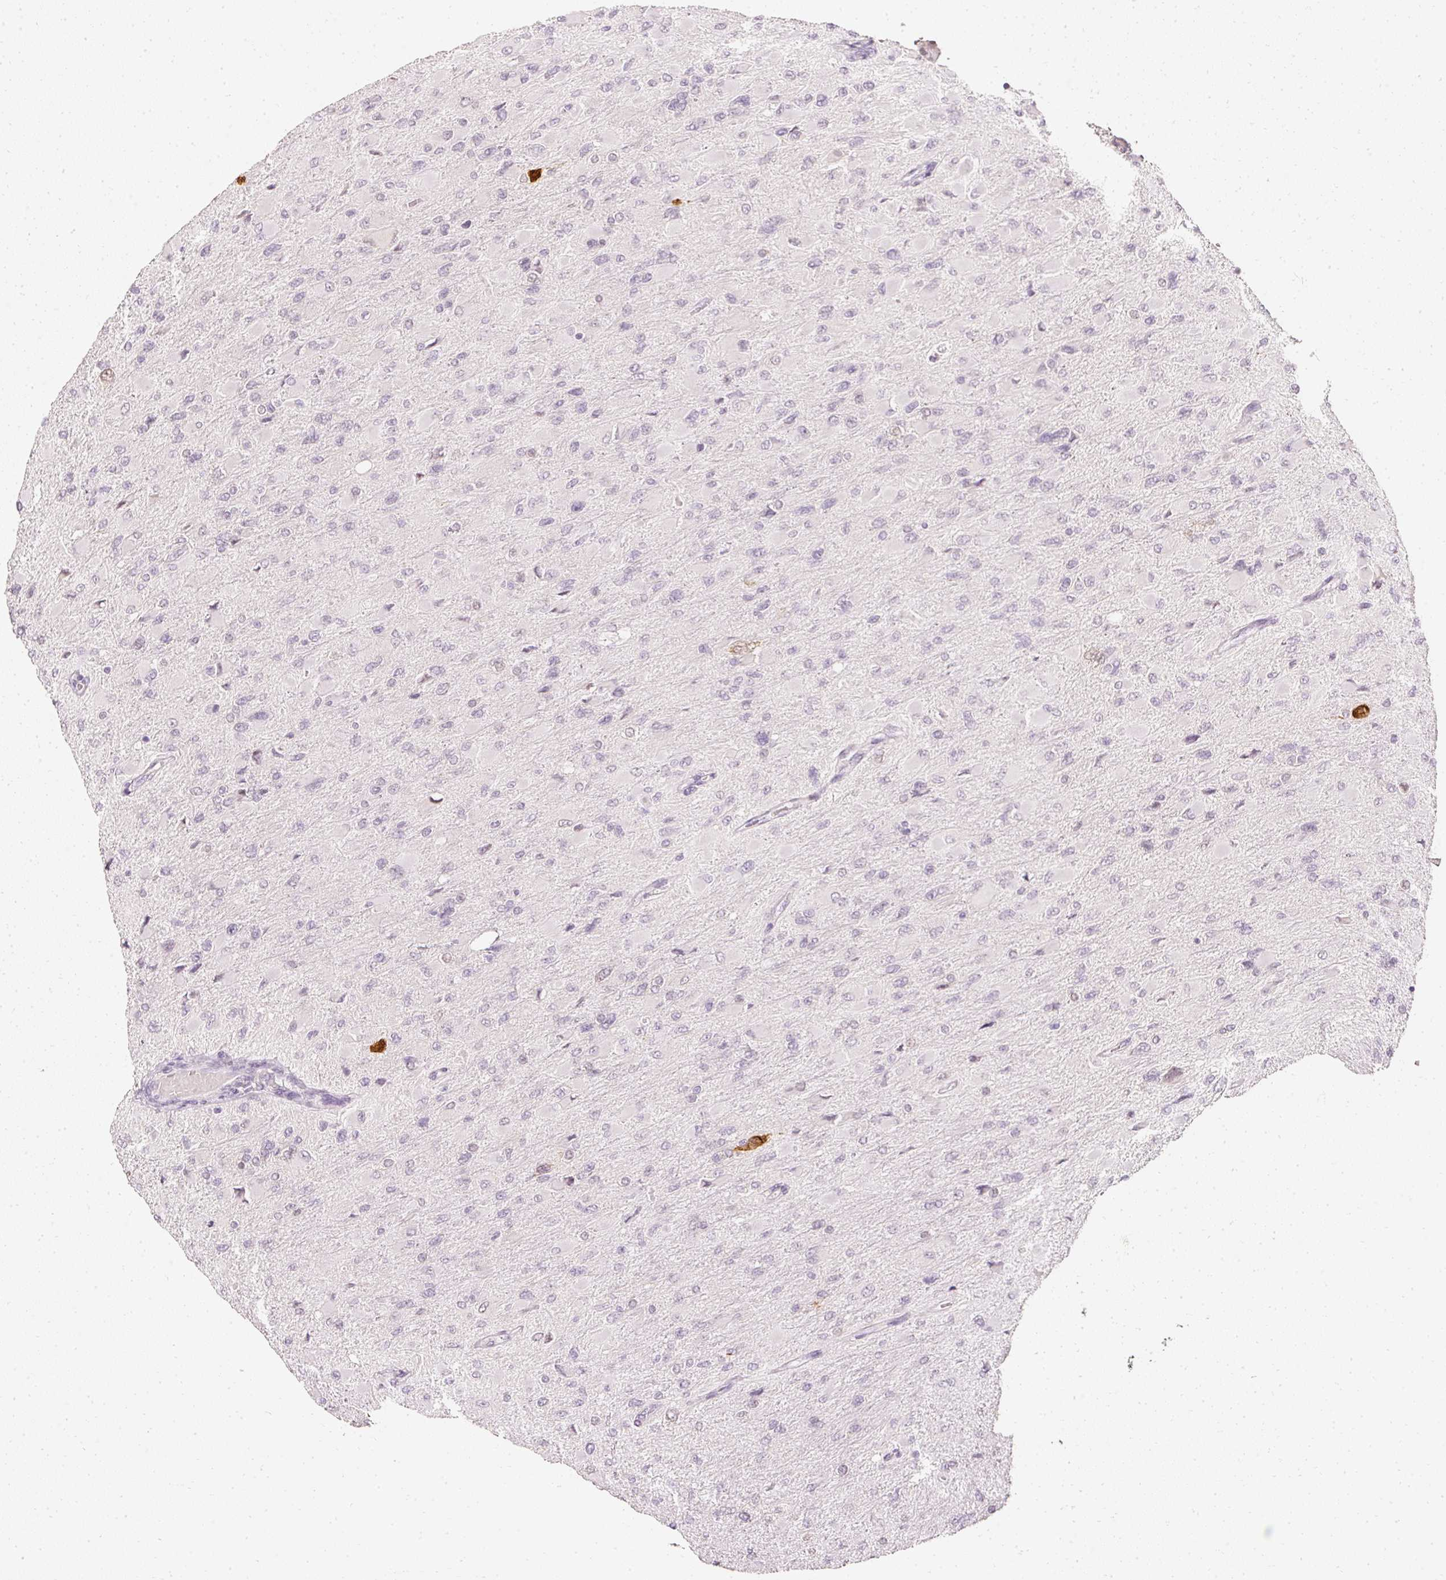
{"staining": {"intensity": "negative", "quantity": "none", "location": "none"}, "tissue": "glioma", "cell_type": "Tumor cells", "image_type": "cancer", "snomed": [{"axis": "morphology", "description": "Glioma, malignant, High grade"}, {"axis": "topography", "description": "Cerebral cortex"}], "caption": "This micrograph is of malignant glioma (high-grade) stained with immunohistochemistry to label a protein in brown with the nuclei are counter-stained blue. There is no staining in tumor cells.", "gene": "ELAVL3", "patient": {"sex": "female", "age": 36}}